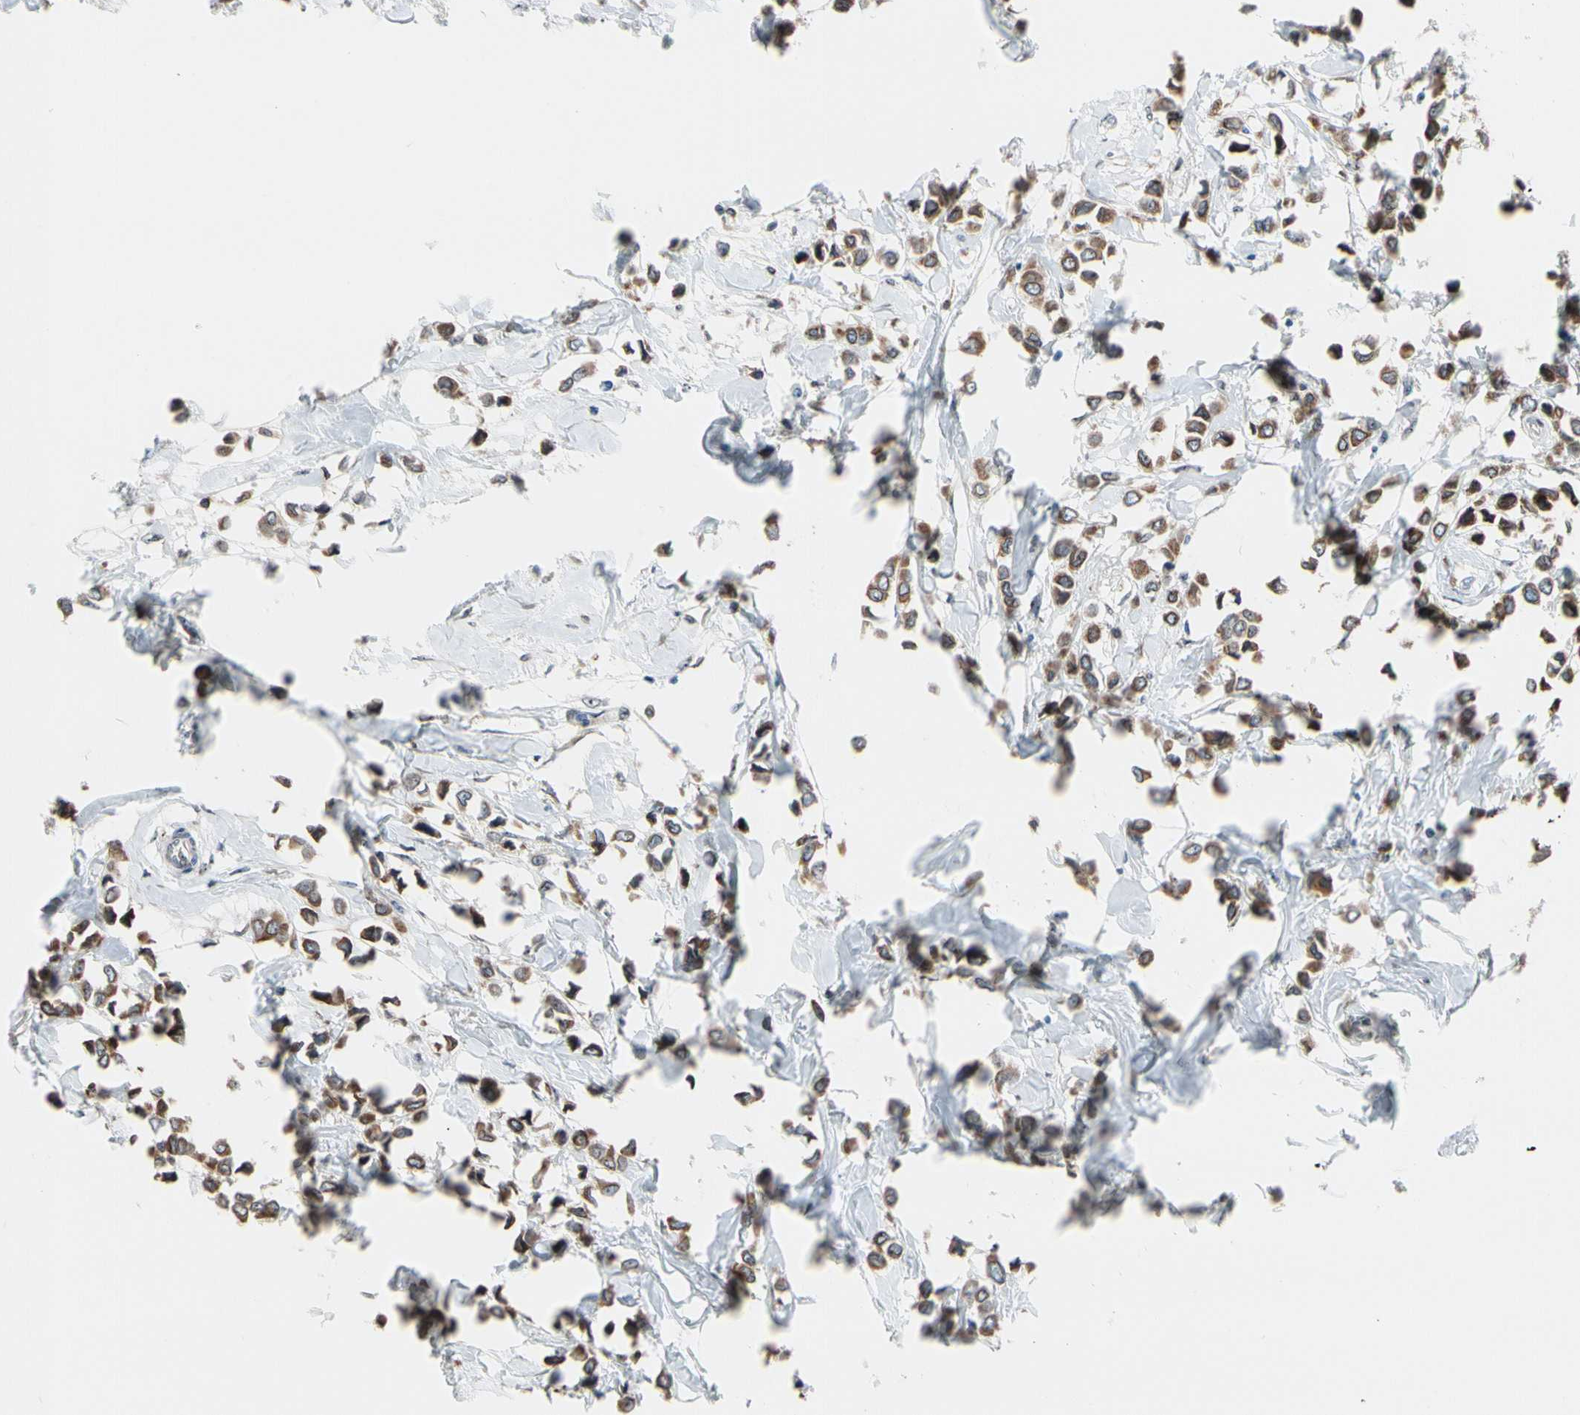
{"staining": {"intensity": "moderate", "quantity": ">75%", "location": "cytoplasmic/membranous"}, "tissue": "breast cancer", "cell_type": "Tumor cells", "image_type": "cancer", "snomed": [{"axis": "morphology", "description": "Lobular carcinoma"}, {"axis": "topography", "description": "Breast"}], "caption": "Protein analysis of breast cancer tissue displays moderate cytoplasmic/membranous positivity in approximately >75% of tumor cells.", "gene": "TMED7", "patient": {"sex": "female", "age": 51}}